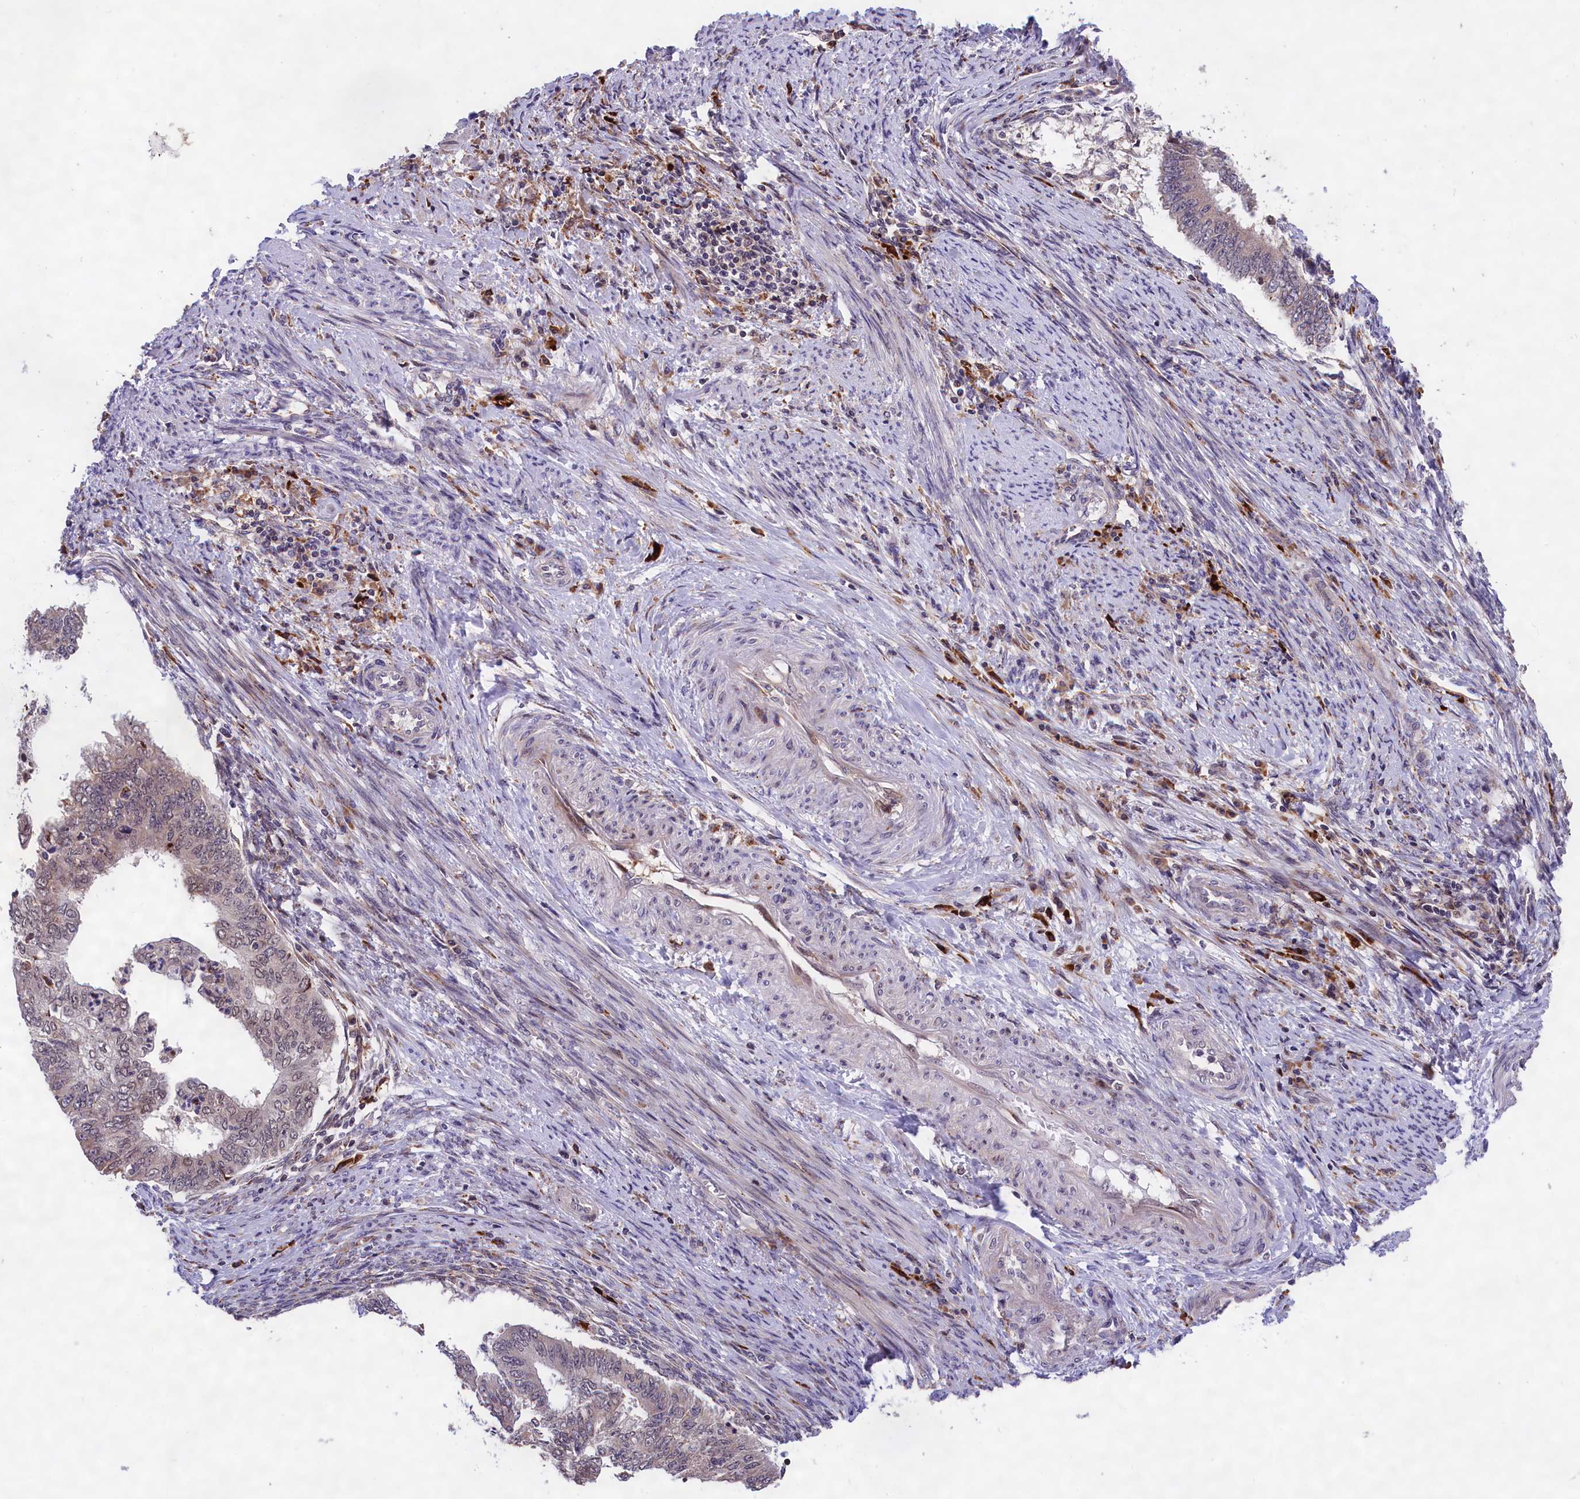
{"staining": {"intensity": "moderate", "quantity": "<25%", "location": "nuclear"}, "tissue": "endometrial cancer", "cell_type": "Tumor cells", "image_type": "cancer", "snomed": [{"axis": "morphology", "description": "Adenocarcinoma, NOS"}, {"axis": "topography", "description": "Endometrium"}], "caption": "An IHC photomicrograph of neoplastic tissue is shown. Protein staining in brown labels moderate nuclear positivity in endometrial adenocarcinoma within tumor cells.", "gene": "FBXO45", "patient": {"sex": "female", "age": 68}}